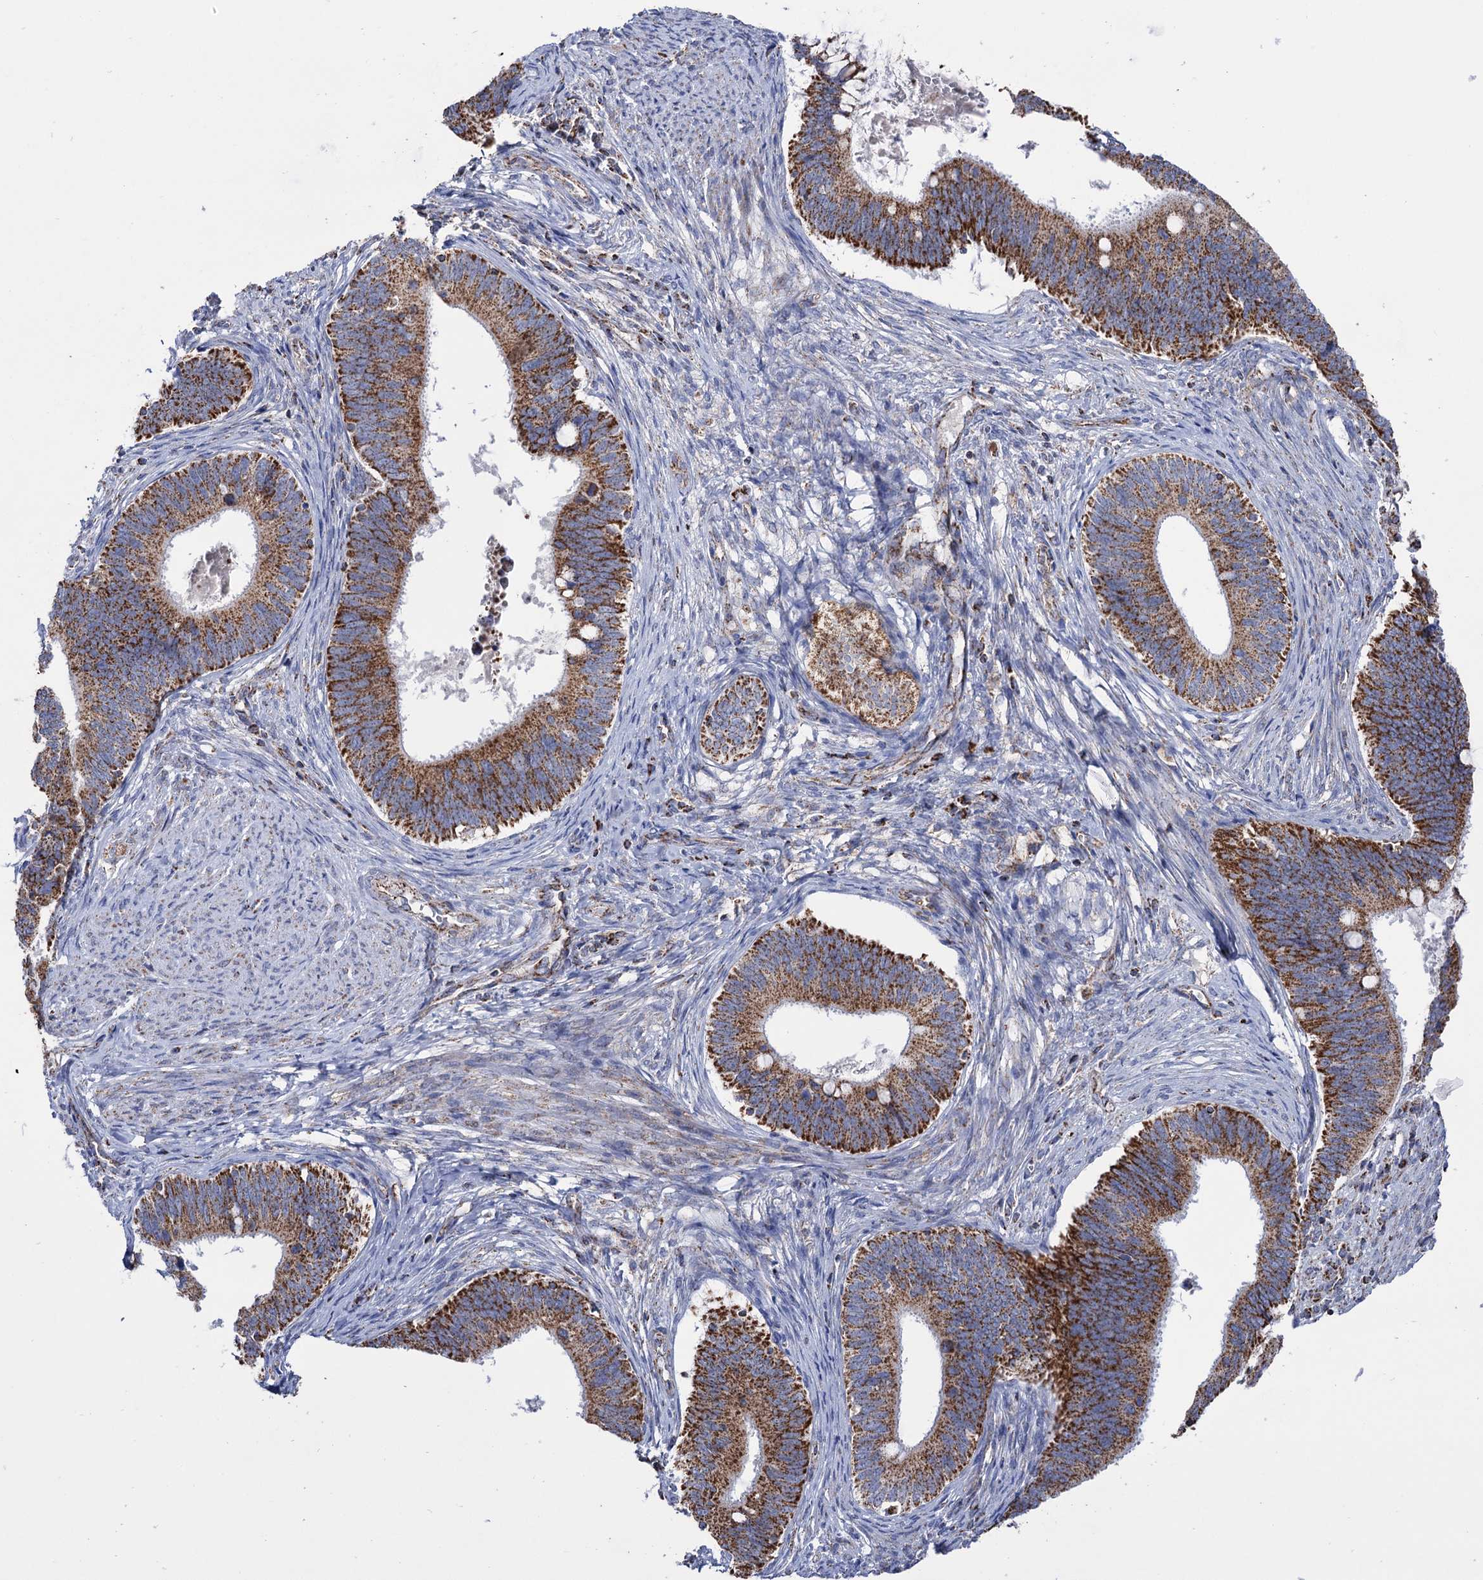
{"staining": {"intensity": "strong", "quantity": ">75%", "location": "cytoplasmic/membranous"}, "tissue": "cervical cancer", "cell_type": "Tumor cells", "image_type": "cancer", "snomed": [{"axis": "morphology", "description": "Adenocarcinoma, NOS"}, {"axis": "topography", "description": "Cervix"}], "caption": "IHC staining of cervical cancer, which exhibits high levels of strong cytoplasmic/membranous expression in about >75% of tumor cells indicating strong cytoplasmic/membranous protein staining. The staining was performed using DAB (3,3'-diaminobenzidine) (brown) for protein detection and nuclei were counterstained in hematoxylin (blue).", "gene": "ABHD10", "patient": {"sex": "female", "age": 42}}